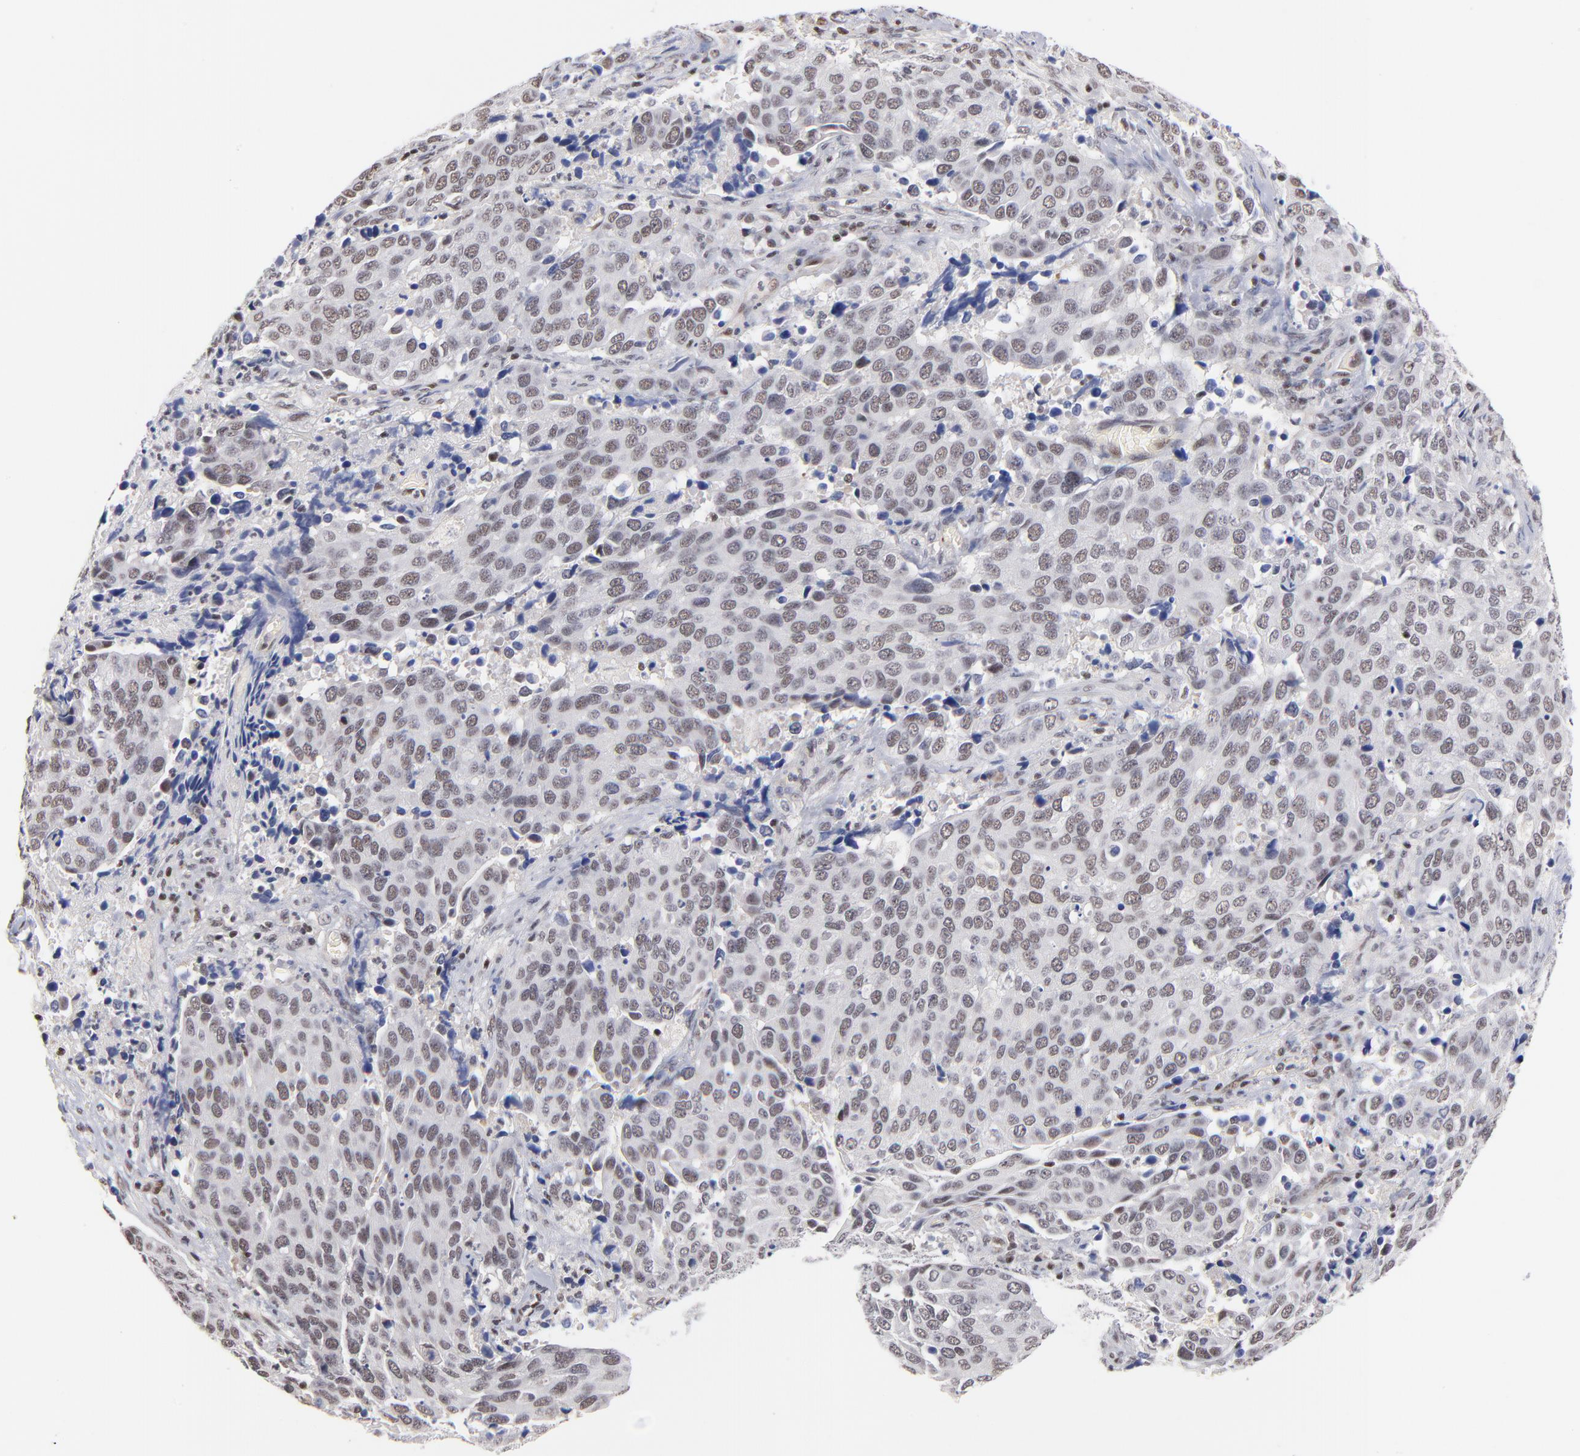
{"staining": {"intensity": "weak", "quantity": ">75%", "location": "nuclear"}, "tissue": "cervical cancer", "cell_type": "Tumor cells", "image_type": "cancer", "snomed": [{"axis": "morphology", "description": "Squamous cell carcinoma, NOS"}, {"axis": "topography", "description": "Cervix"}], "caption": "Immunohistochemistry image of cervical squamous cell carcinoma stained for a protein (brown), which reveals low levels of weak nuclear staining in about >75% of tumor cells.", "gene": "GABPA", "patient": {"sex": "female", "age": 54}}